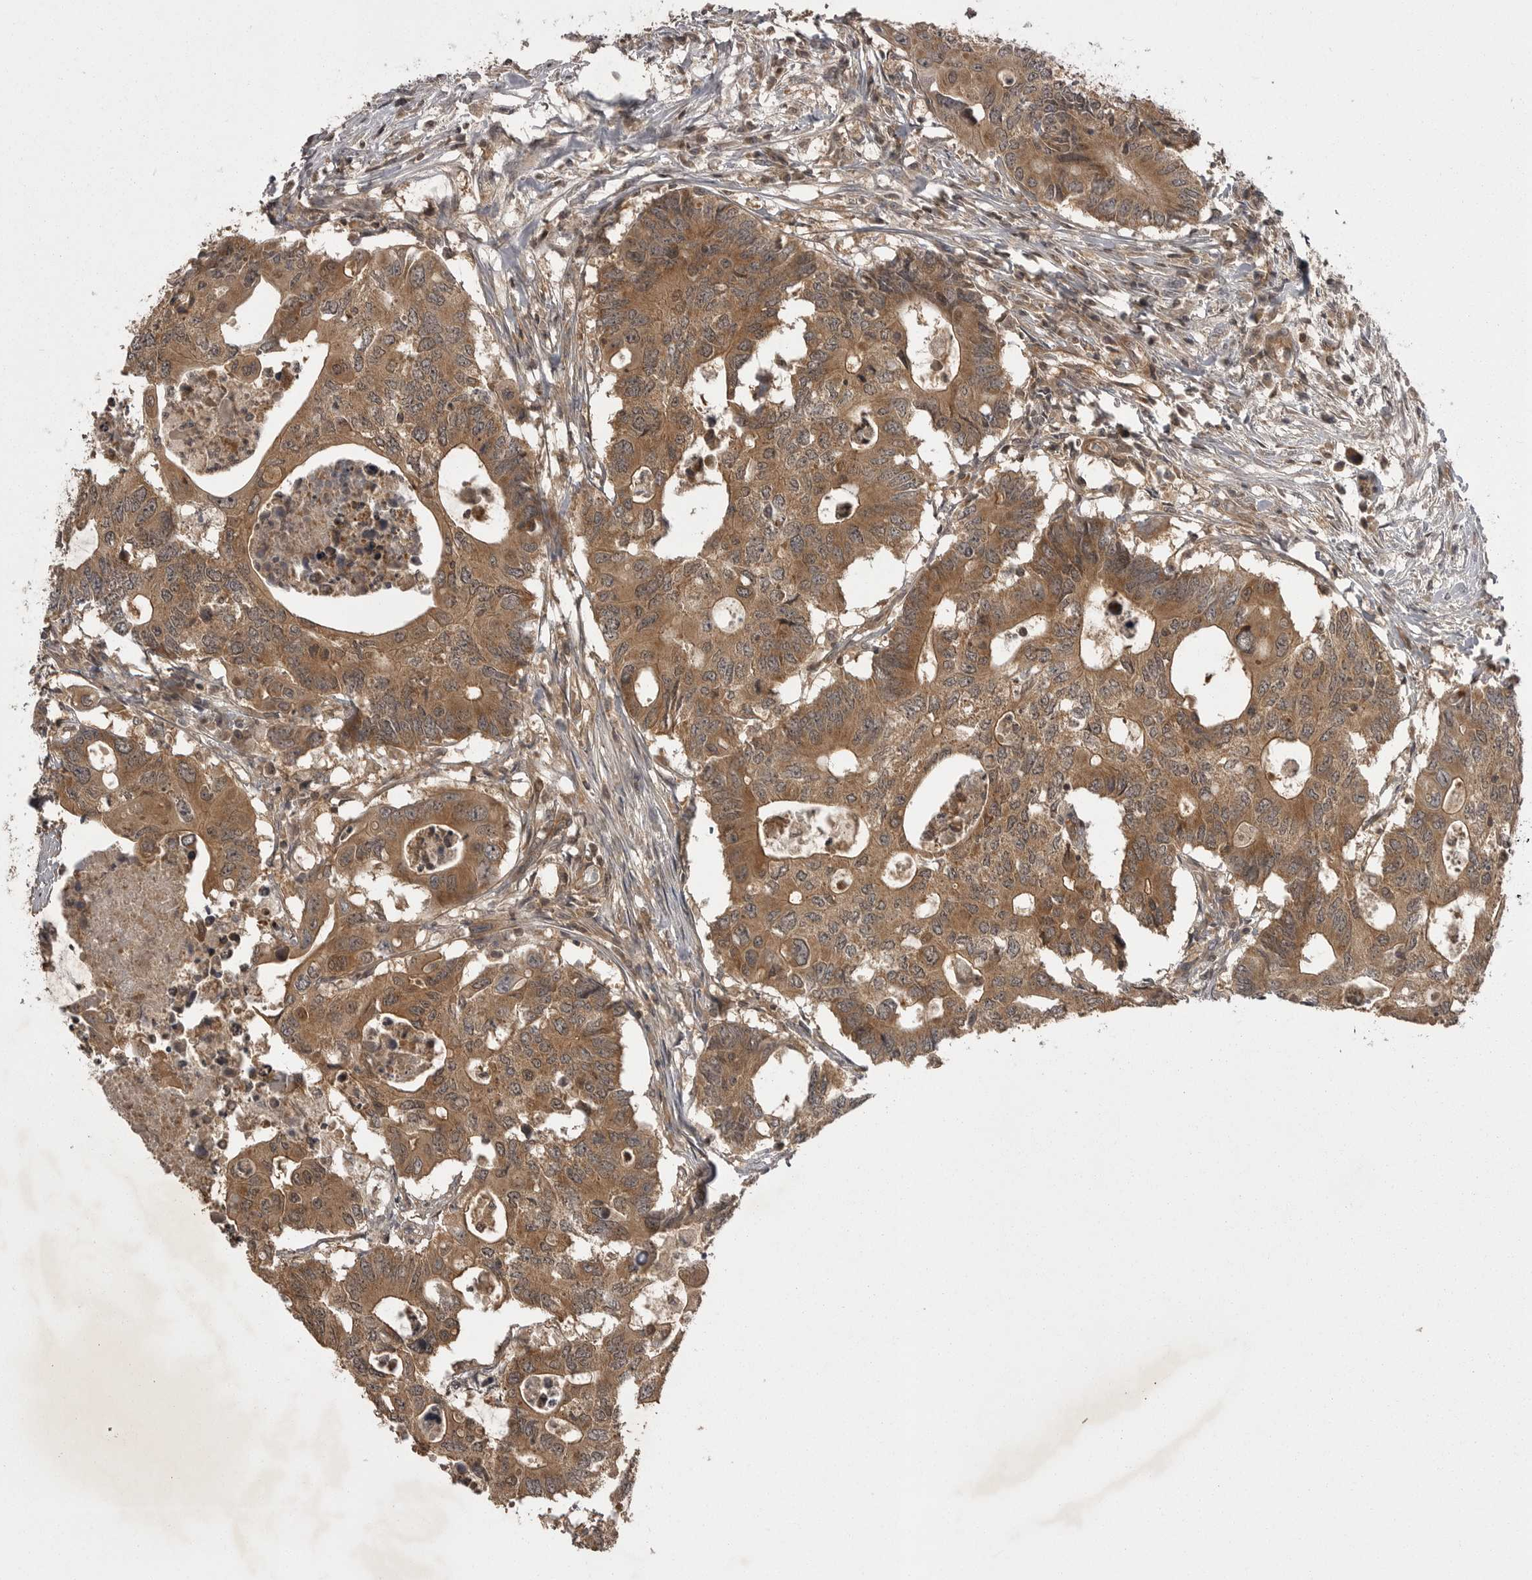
{"staining": {"intensity": "moderate", "quantity": ">75%", "location": "cytoplasmic/membranous"}, "tissue": "colorectal cancer", "cell_type": "Tumor cells", "image_type": "cancer", "snomed": [{"axis": "morphology", "description": "Adenocarcinoma, NOS"}, {"axis": "topography", "description": "Colon"}], "caption": "An image of colorectal cancer (adenocarcinoma) stained for a protein exhibits moderate cytoplasmic/membranous brown staining in tumor cells.", "gene": "STK24", "patient": {"sex": "male", "age": 71}}